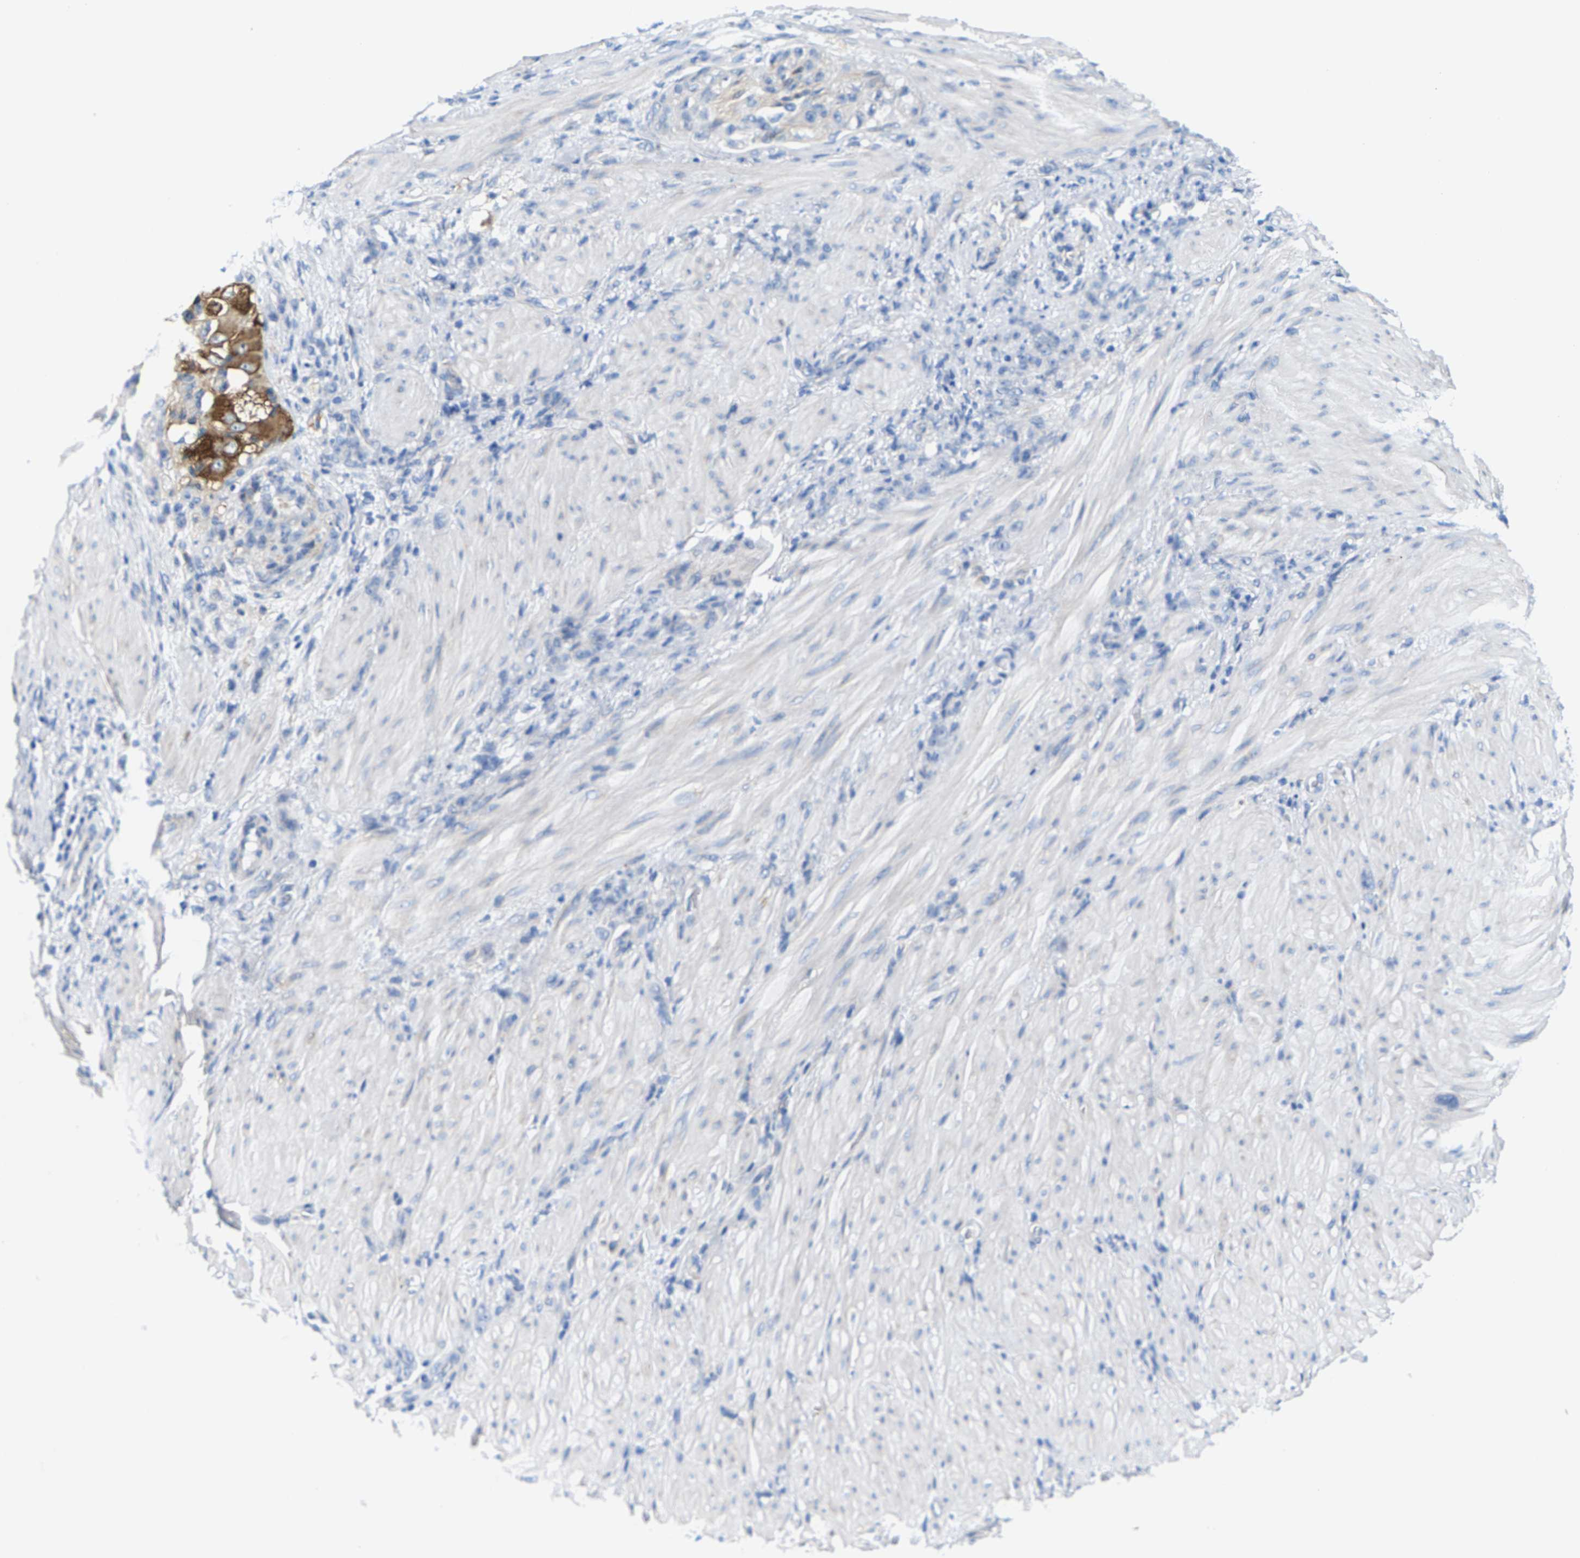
{"staining": {"intensity": "negative", "quantity": "none", "location": "none"}, "tissue": "stomach cancer", "cell_type": "Tumor cells", "image_type": "cancer", "snomed": [{"axis": "morphology", "description": "Normal tissue, NOS"}, {"axis": "morphology", "description": "Adenocarcinoma, NOS"}, {"axis": "topography", "description": "Stomach"}], "caption": "Tumor cells show no significant protein positivity in stomach cancer.", "gene": "DSCAM", "patient": {"sex": "male", "age": 82}}